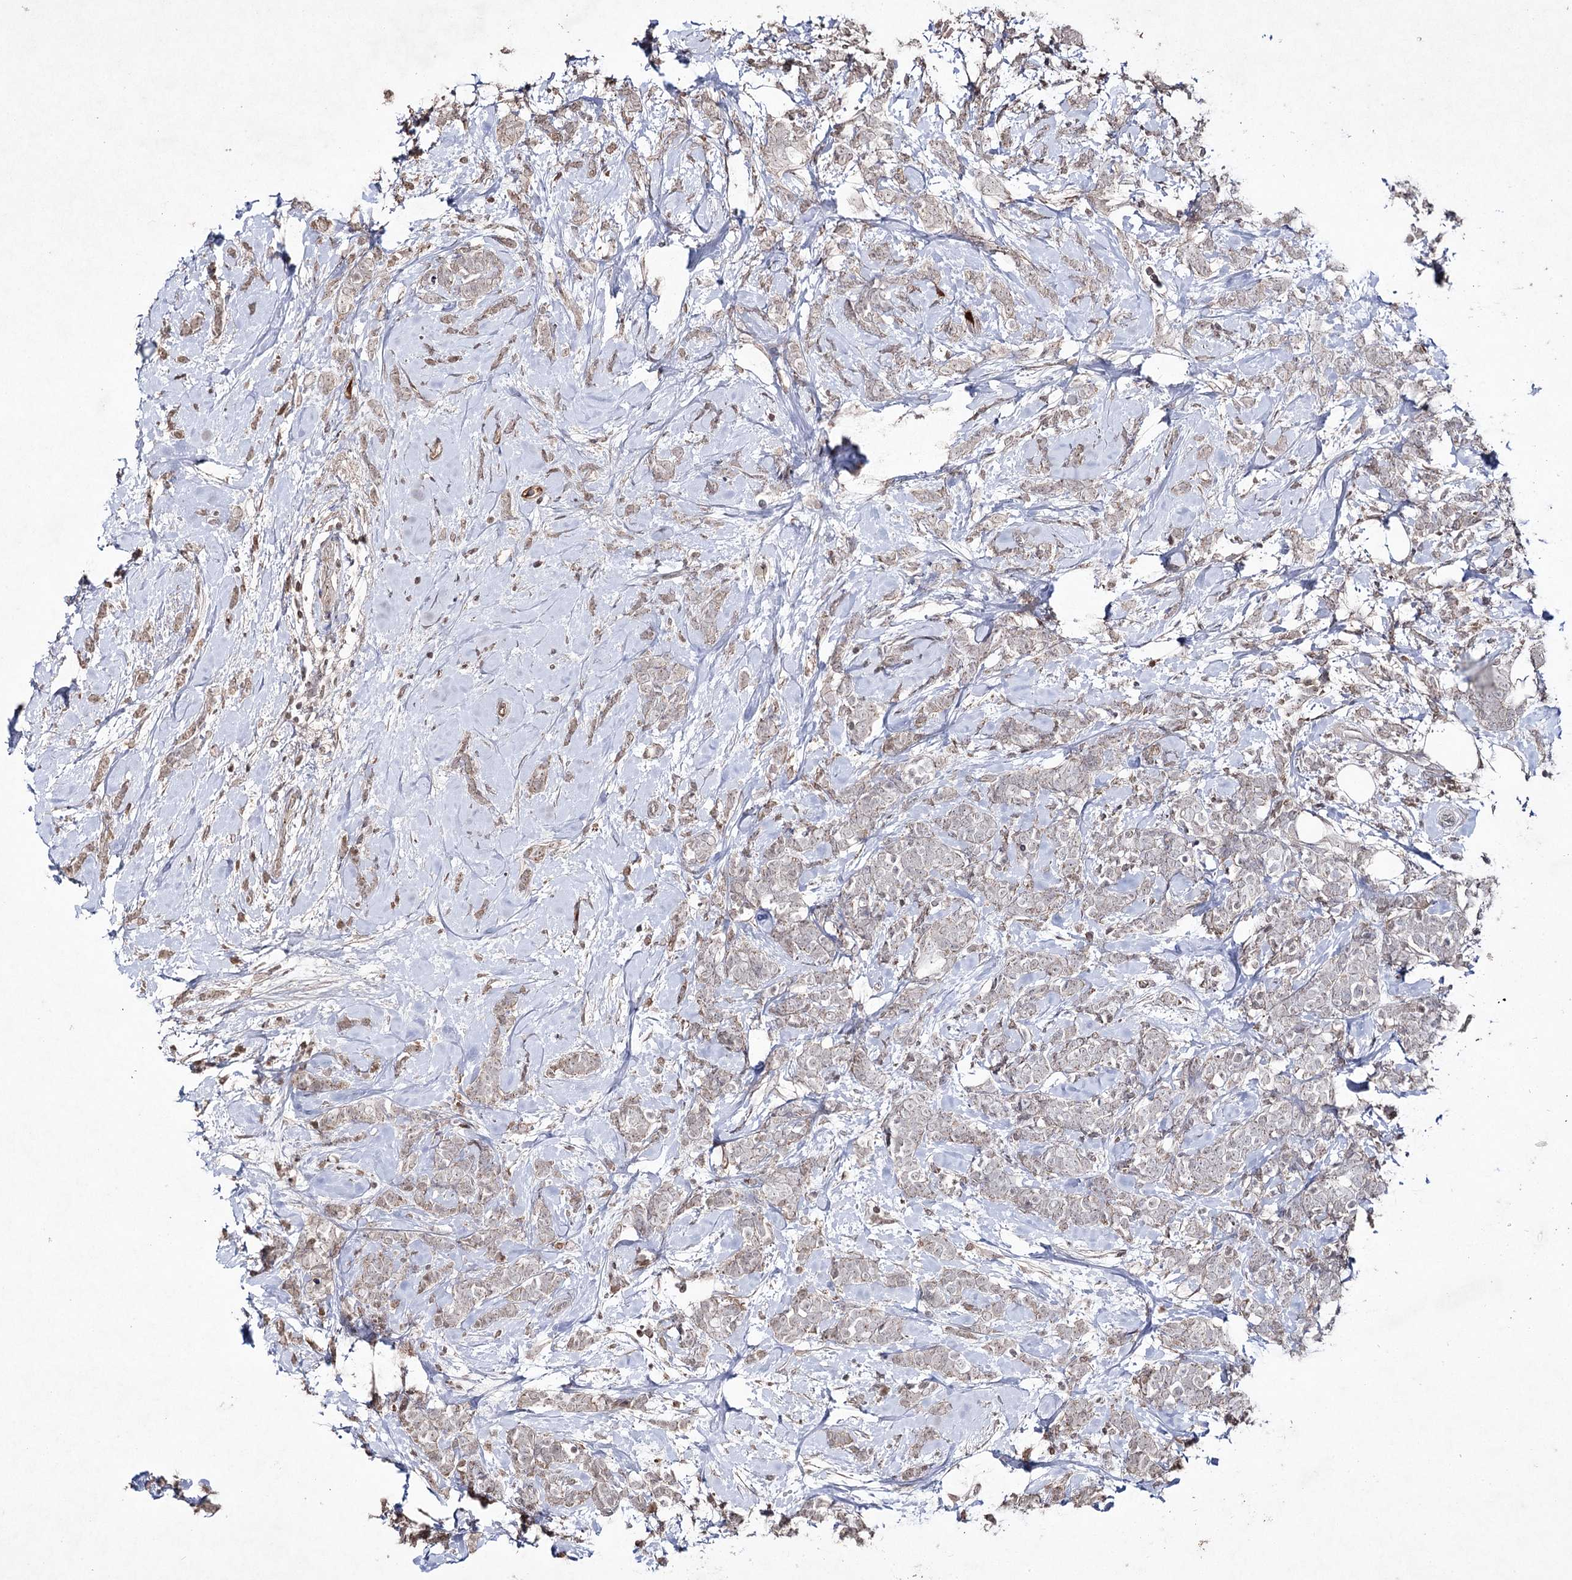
{"staining": {"intensity": "weak", "quantity": "<25%", "location": "cytoplasmic/membranous"}, "tissue": "breast cancer", "cell_type": "Tumor cells", "image_type": "cancer", "snomed": [{"axis": "morphology", "description": "Lobular carcinoma"}, {"axis": "topography", "description": "Breast"}], "caption": "Breast cancer was stained to show a protein in brown. There is no significant expression in tumor cells.", "gene": "SYNGR3", "patient": {"sex": "female", "age": 58}}